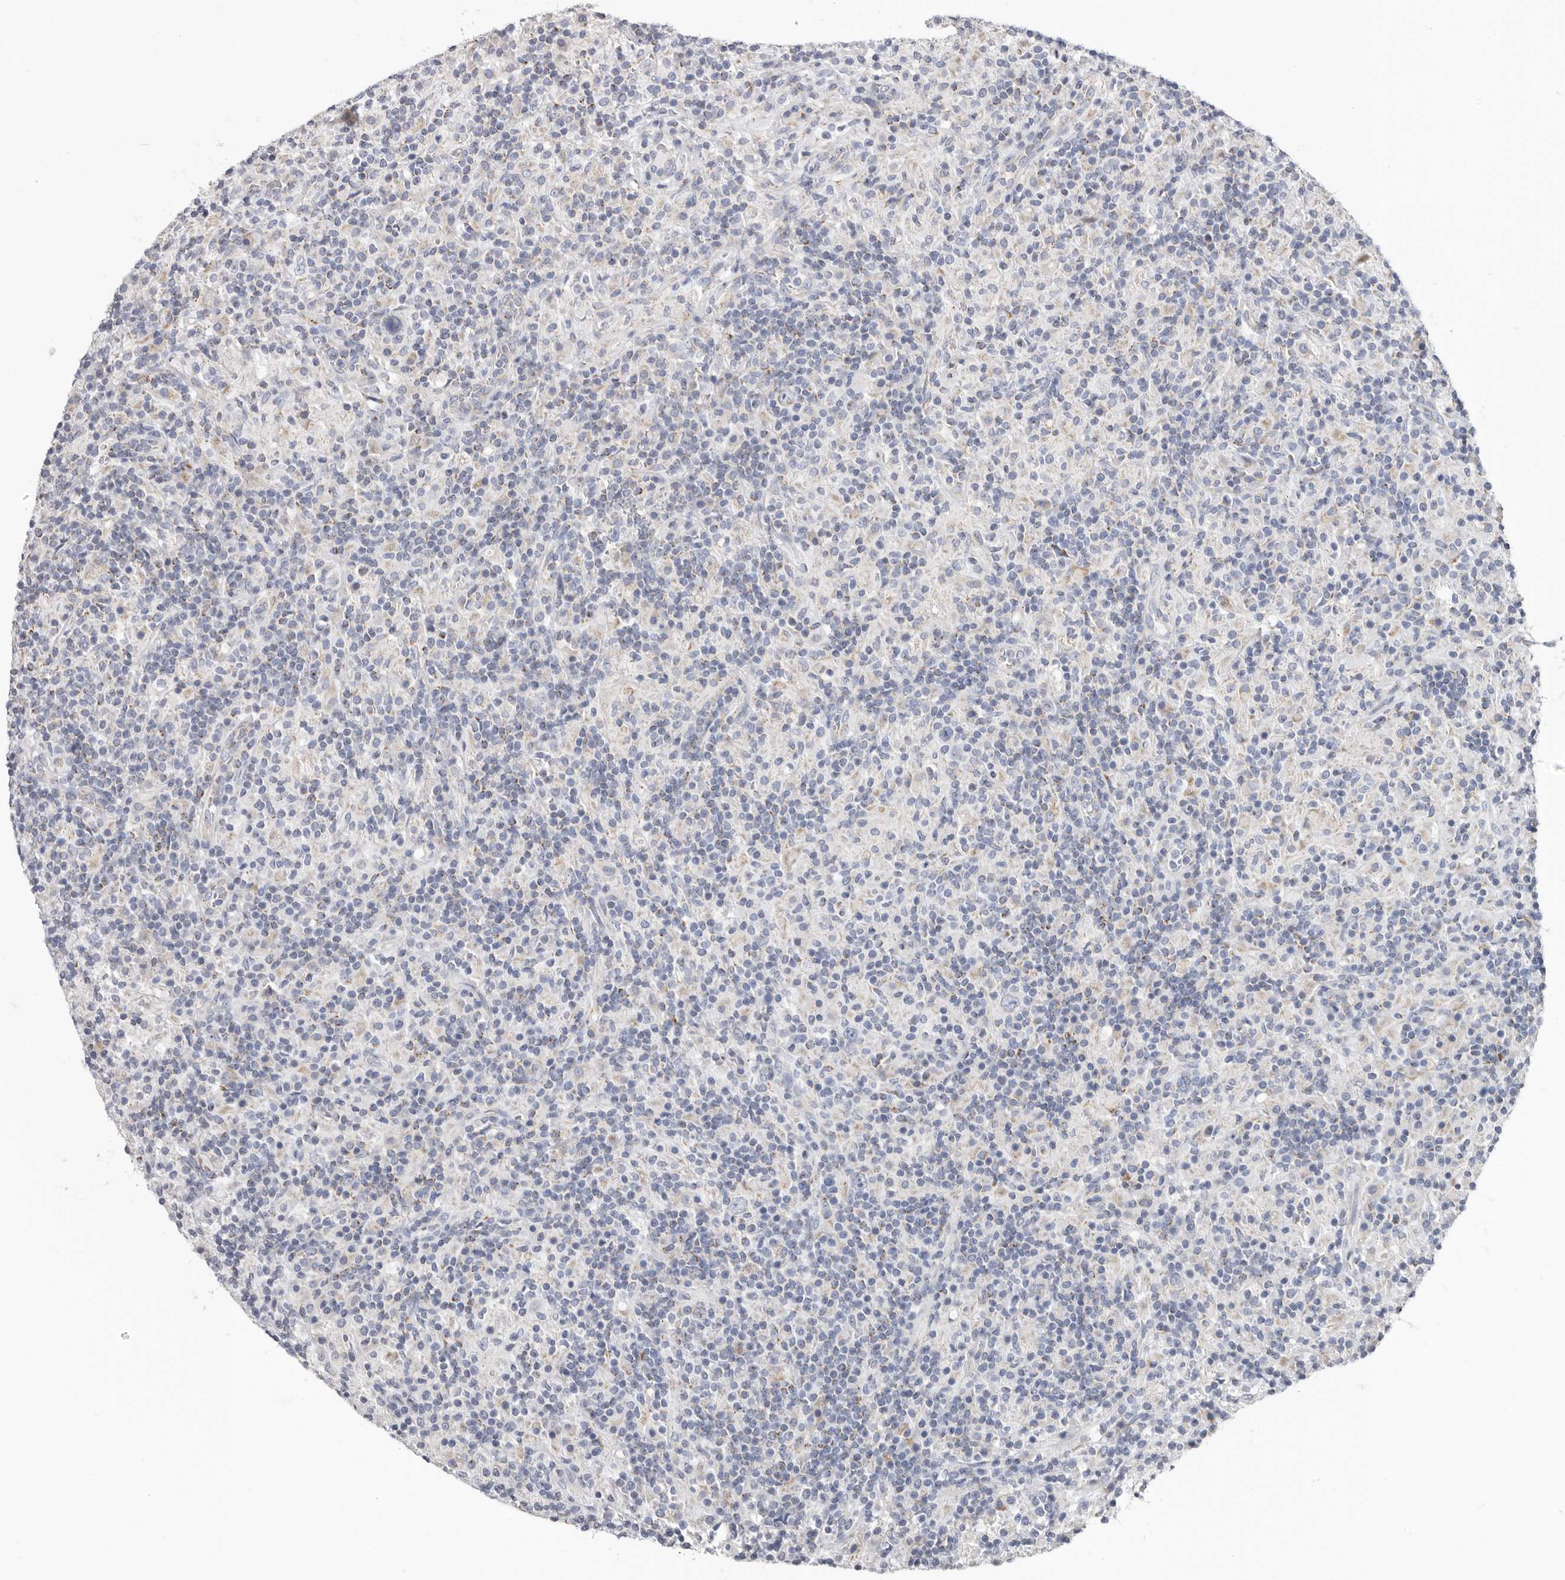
{"staining": {"intensity": "weak", "quantity": "<25%", "location": "cytoplasmic/membranous"}, "tissue": "lymphoma", "cell_type": "Tumor cells", "image_type": "cancer", "snomed": [{"axis": "morphology", "description": "Hodgkin's disease, NOS"}, {"axis": "topography", "description": "Lymph node"}], "caption": "Photomicrograph shows no protein expression in tumor cells of Hodgkin's disease tissue. (DAB IHC with hematoxylin counter stain).", "gene": "RSPO2", "patient": {"sex": "male", "age": 70}}